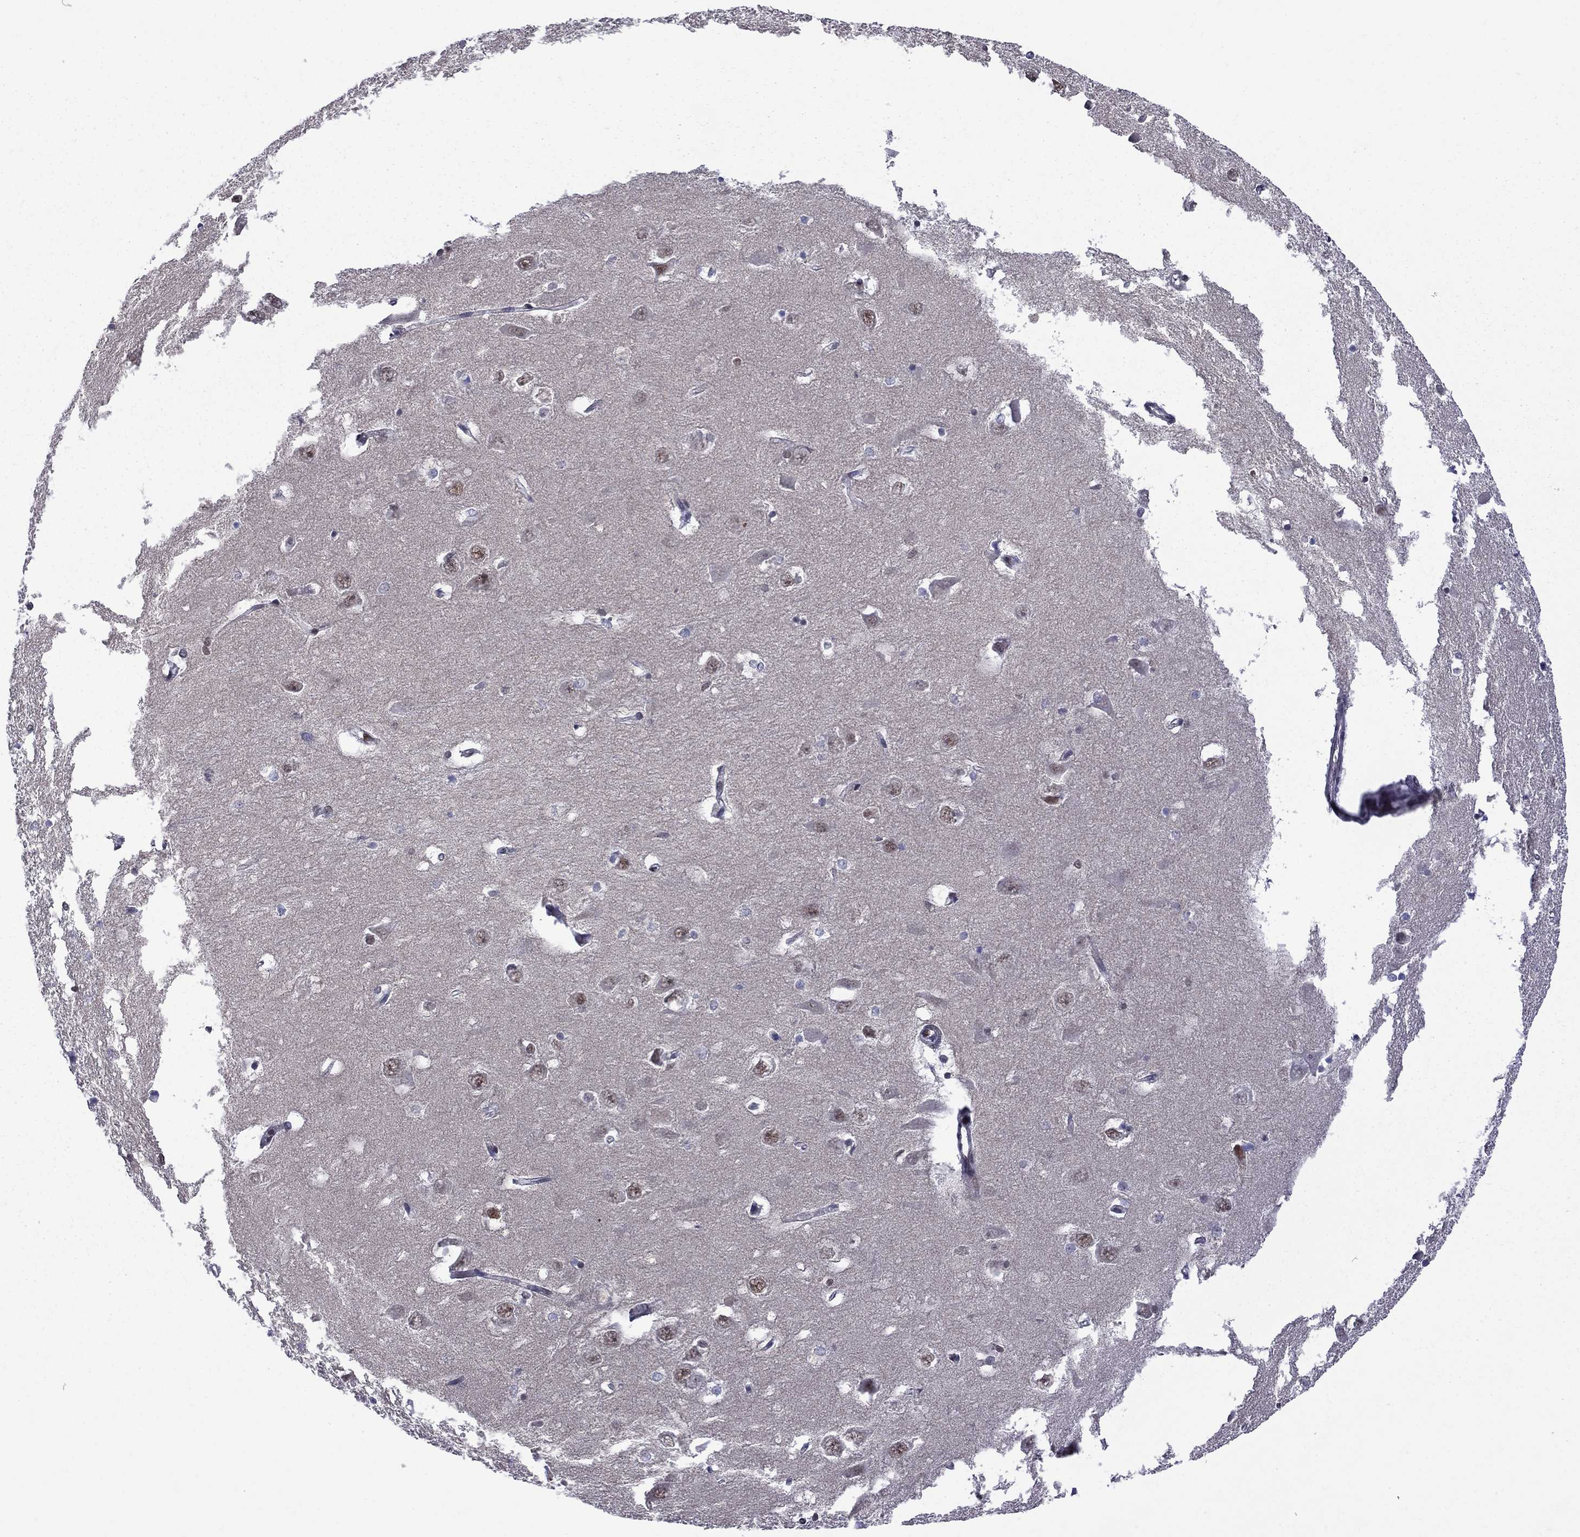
{"staining": {"intensity": "moderate", "quantity": "<25%", "location": "nuclear"}, "tissue": "hippocampus", "cell_type": "Glial cells", "image_type": "normal", "snomed": [{"axis": "morphology", "description": "Normal tissue, NOS"}, {"axis": "topography", "description": "Lateral ventricle wall"}, {"axis": "topography", "description": "Hippocampus"}], "caption": "IHC staining of benign hippocampus, which displays low levels of moderate nuclear staining in approximately <25% of glial cells indicating moderate nuclear protein positivity. The staining was performed using DAB (3,3'-diaminobenzidine) (brown) for protein detection and nuclei were counterstained in hematoxylin (blue).", "gene": "MED25", "patient": {"sex": "female", "age": 63}}